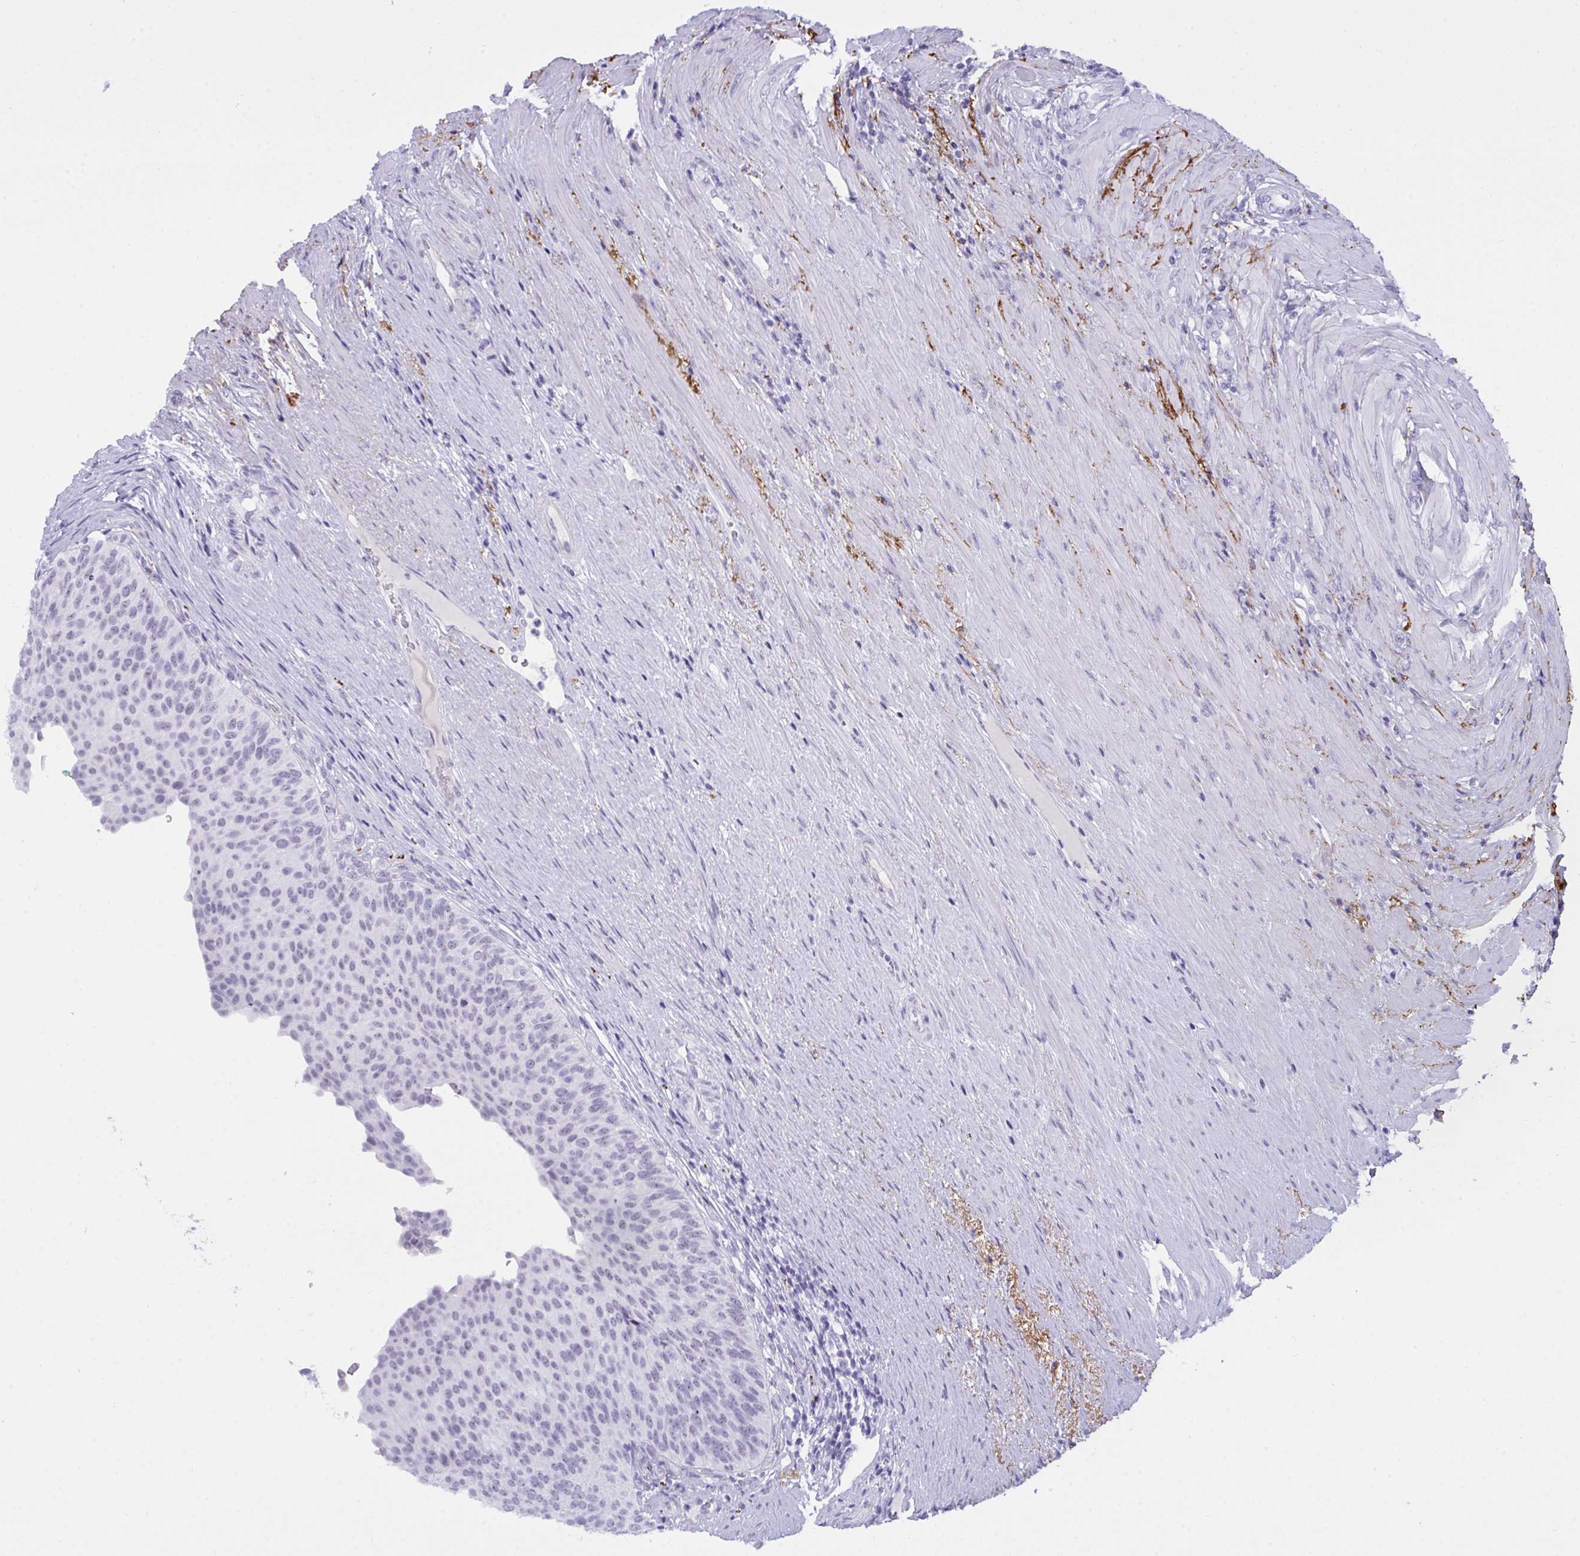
{"staining": {"intensity": "negative", "quantity": "none", "location": "none"}, "tissue": "urinary bladder", "cell_type": "Urothelial cells", "image_type": "normal", "snomed": [{"axis": "morphology", "description": "Normal tissue, NOS"}, {"axis": "topography", "description": "Urinary bladder"}, {"axis": "topography", "description": "Prostate"}], "caption": "Immunohistochemistry photomicrograph of unremarkable urinary bladder stained for a protein (brown), which reveals no staining in urothelial cells.", "gene": "ELN", "patient": {"sex": "male", "age": 77}}